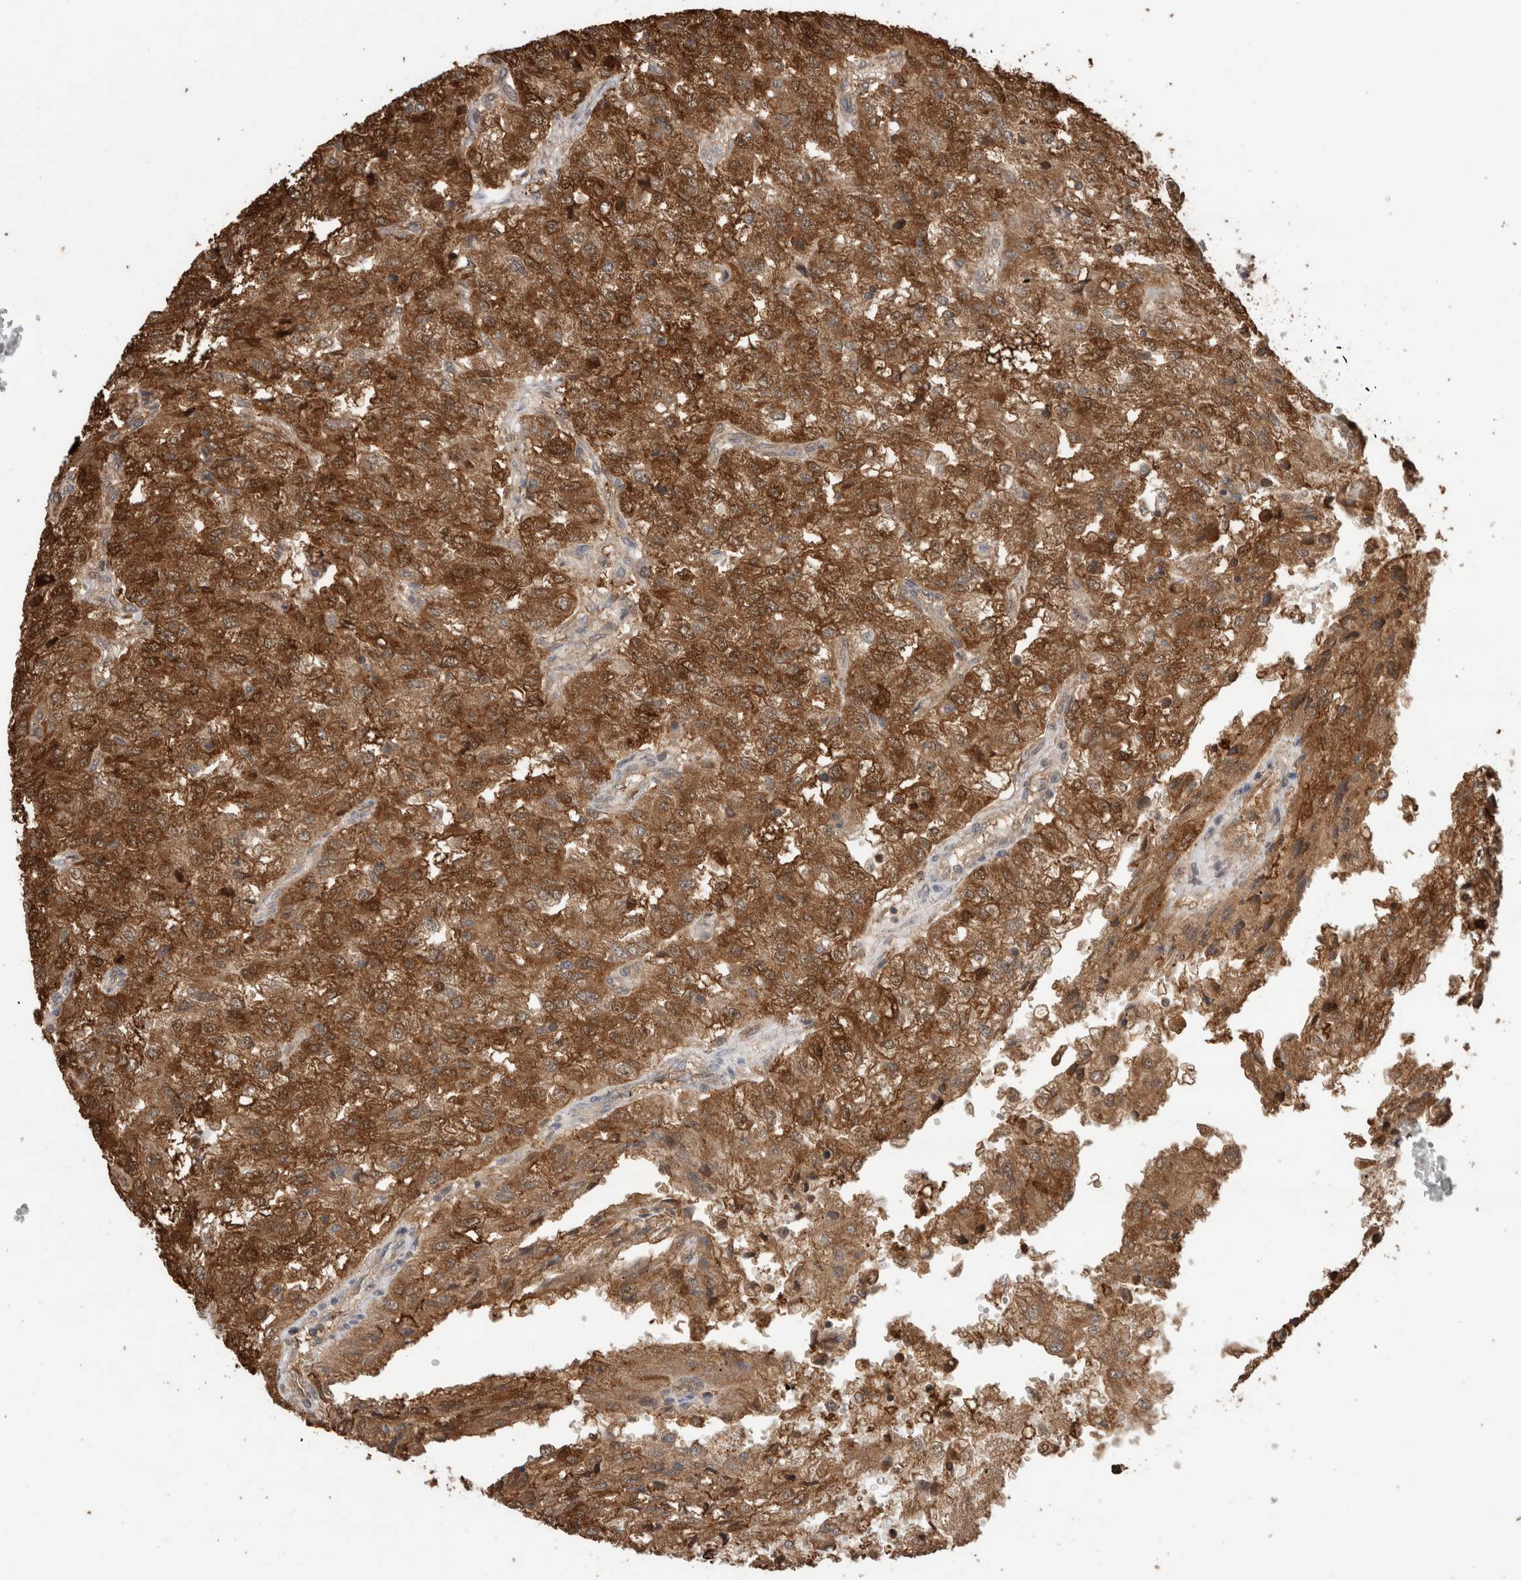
{"staining": {"intensity": "strong", "quantity": ">75%", "location": "cytoplasmic/membranous"}, "tissue": "renal cancer", "cell_type": "Tumor cells", "image_type": "cancer", "snomed": [{"axis": "morphology", "description": "Adenocarcinoma, NOS"}, {"axis": "topography", "description": "Kidney"}], "caption": "Adenocarcinoma (renal) tissue shows strong cytoplasmic/membranous expression in about >75% of tumor cells", "gene": "TRIM5", "patient": {"sex": "female", "age": 54}}